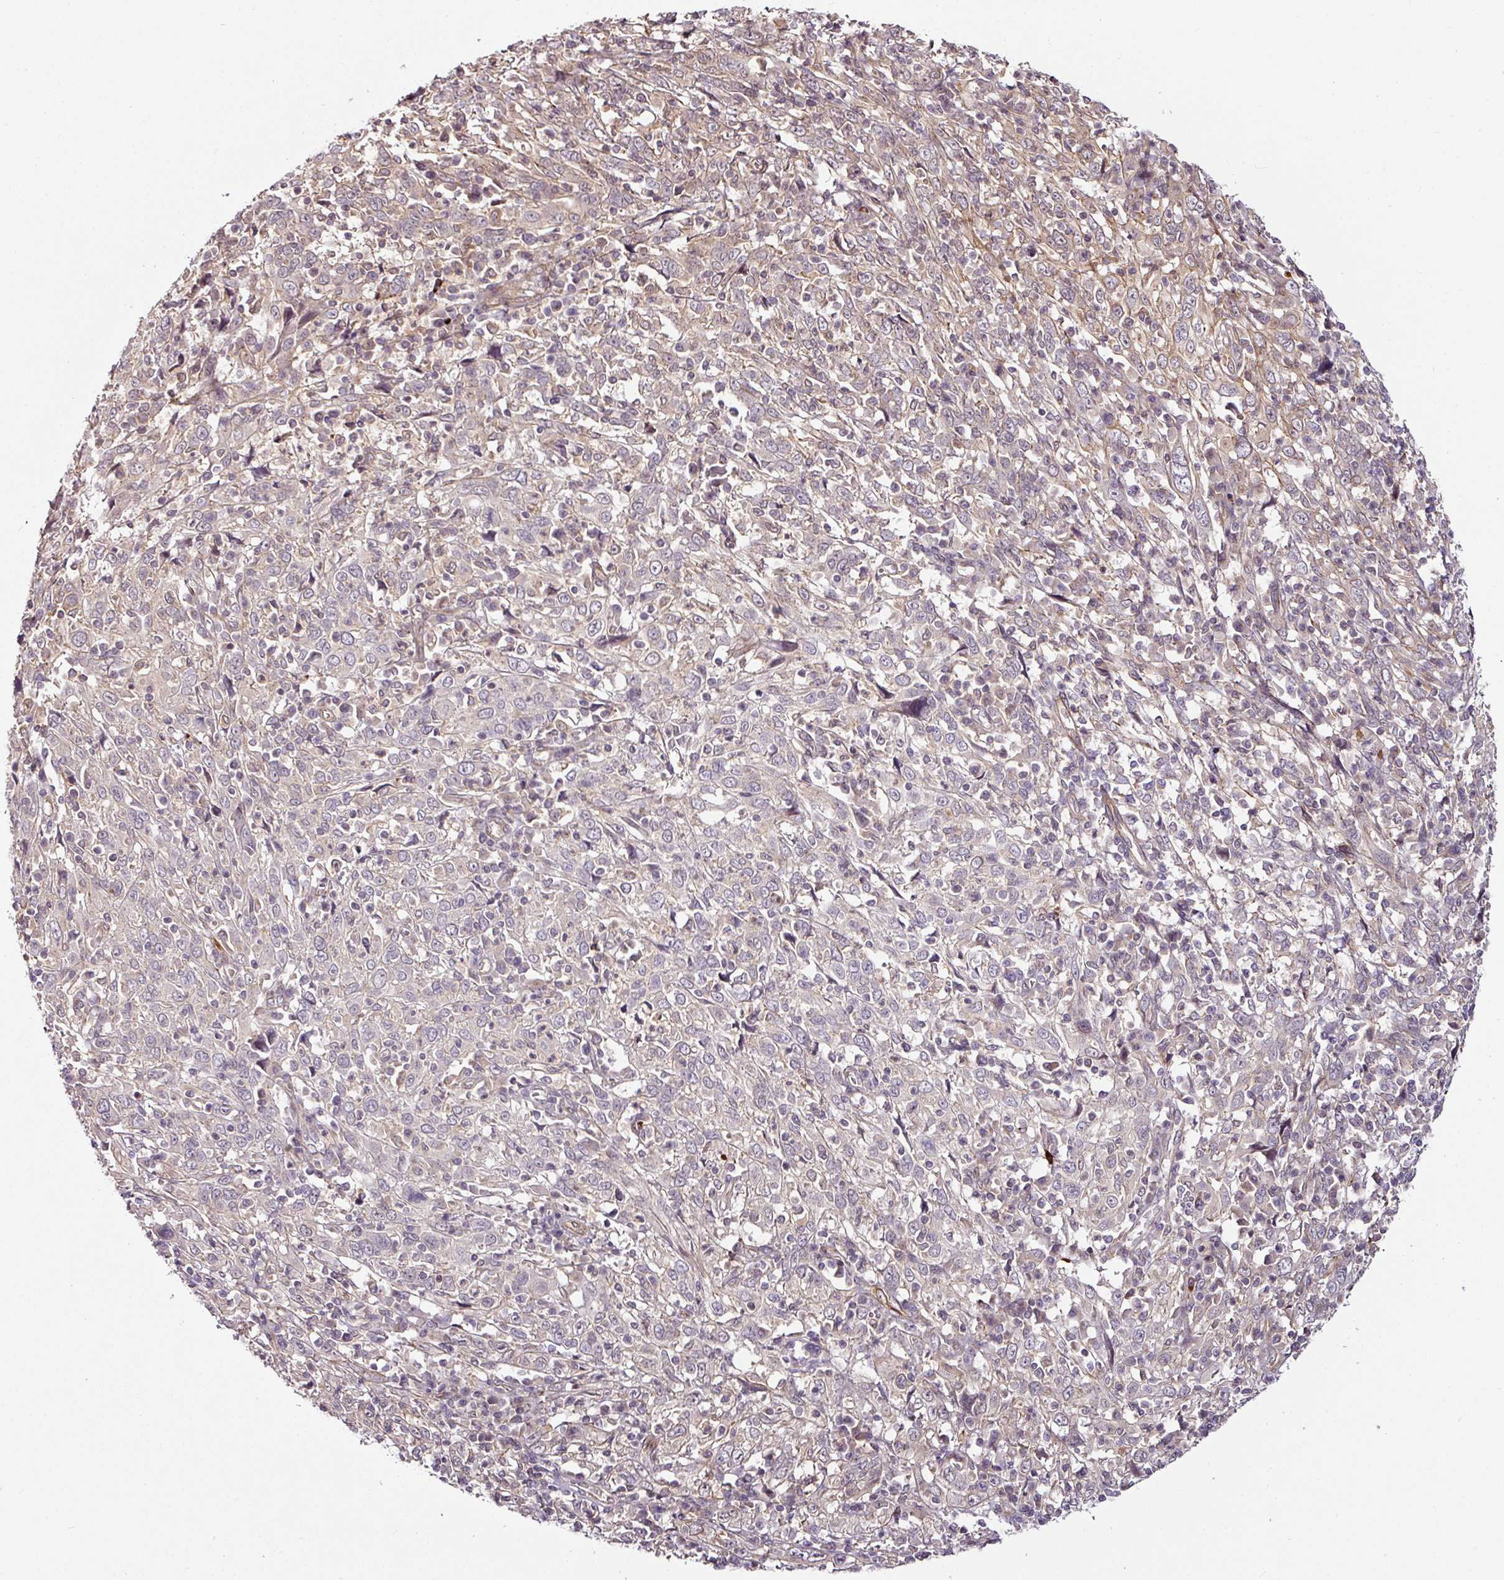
{"staining": {"intensity": "negative", "quantity": "none", "location": "none"}, "tissue": "cervical cancer", "cell_type": "Tumor cells", "image_type": "cancer", "snomed": [{"axis": "morphology", "description": "Squamous cell carcinoma, NOS"}, {"axis": "topography", "description": "Cervix"}], "caption": "Immunohistochemistry histopathology image of neoplastic tissue: human cervical squamous cell carcinoma stained with DAB demonstrates no significant protein expression in tumor cells.", "gene": "DCAF13", "patient": {"sex": "female", "age": 46}}